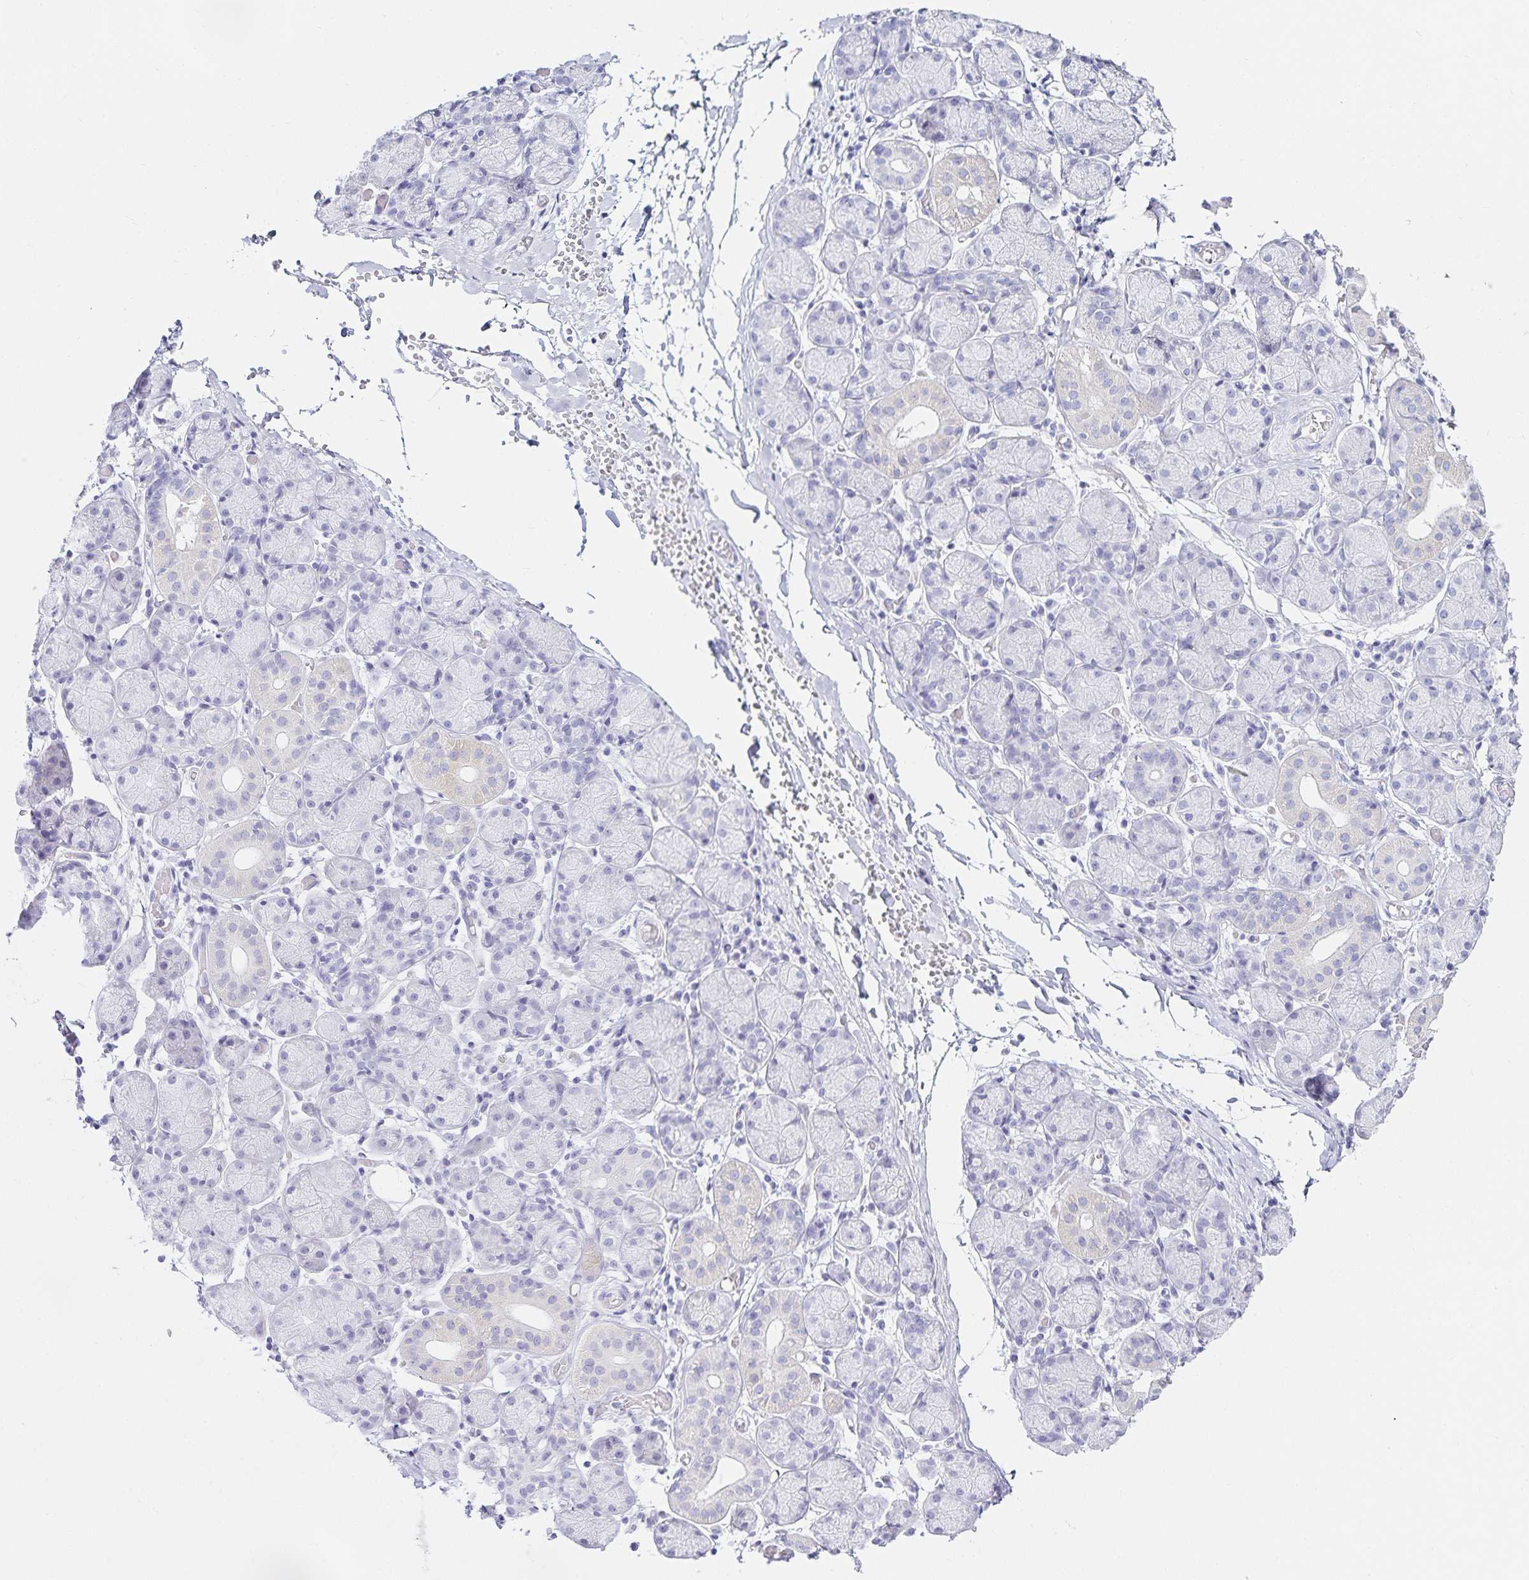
{"staining": {"intensity": "negative", "quantity": "none", "location": "none"}, "tissue": "salivary gland", "cell_type": "Glandular cells", "image_type": "normal", "snomed": [{"axis": "morphology", "description": "Normal tissue, NOS"}, {"axis": "topography", "description": "Salivary gland"}], "caption": "Micrograph shows no significant protein staining in glandular cells of unremarkable salivary gland. (DAB (3,3'-diaminobenzidine) immunohistochemistry (IHC) with hematoxylin counter stain).", "gene": "GP2", "patient": {"sex": "female", "age": 24}}